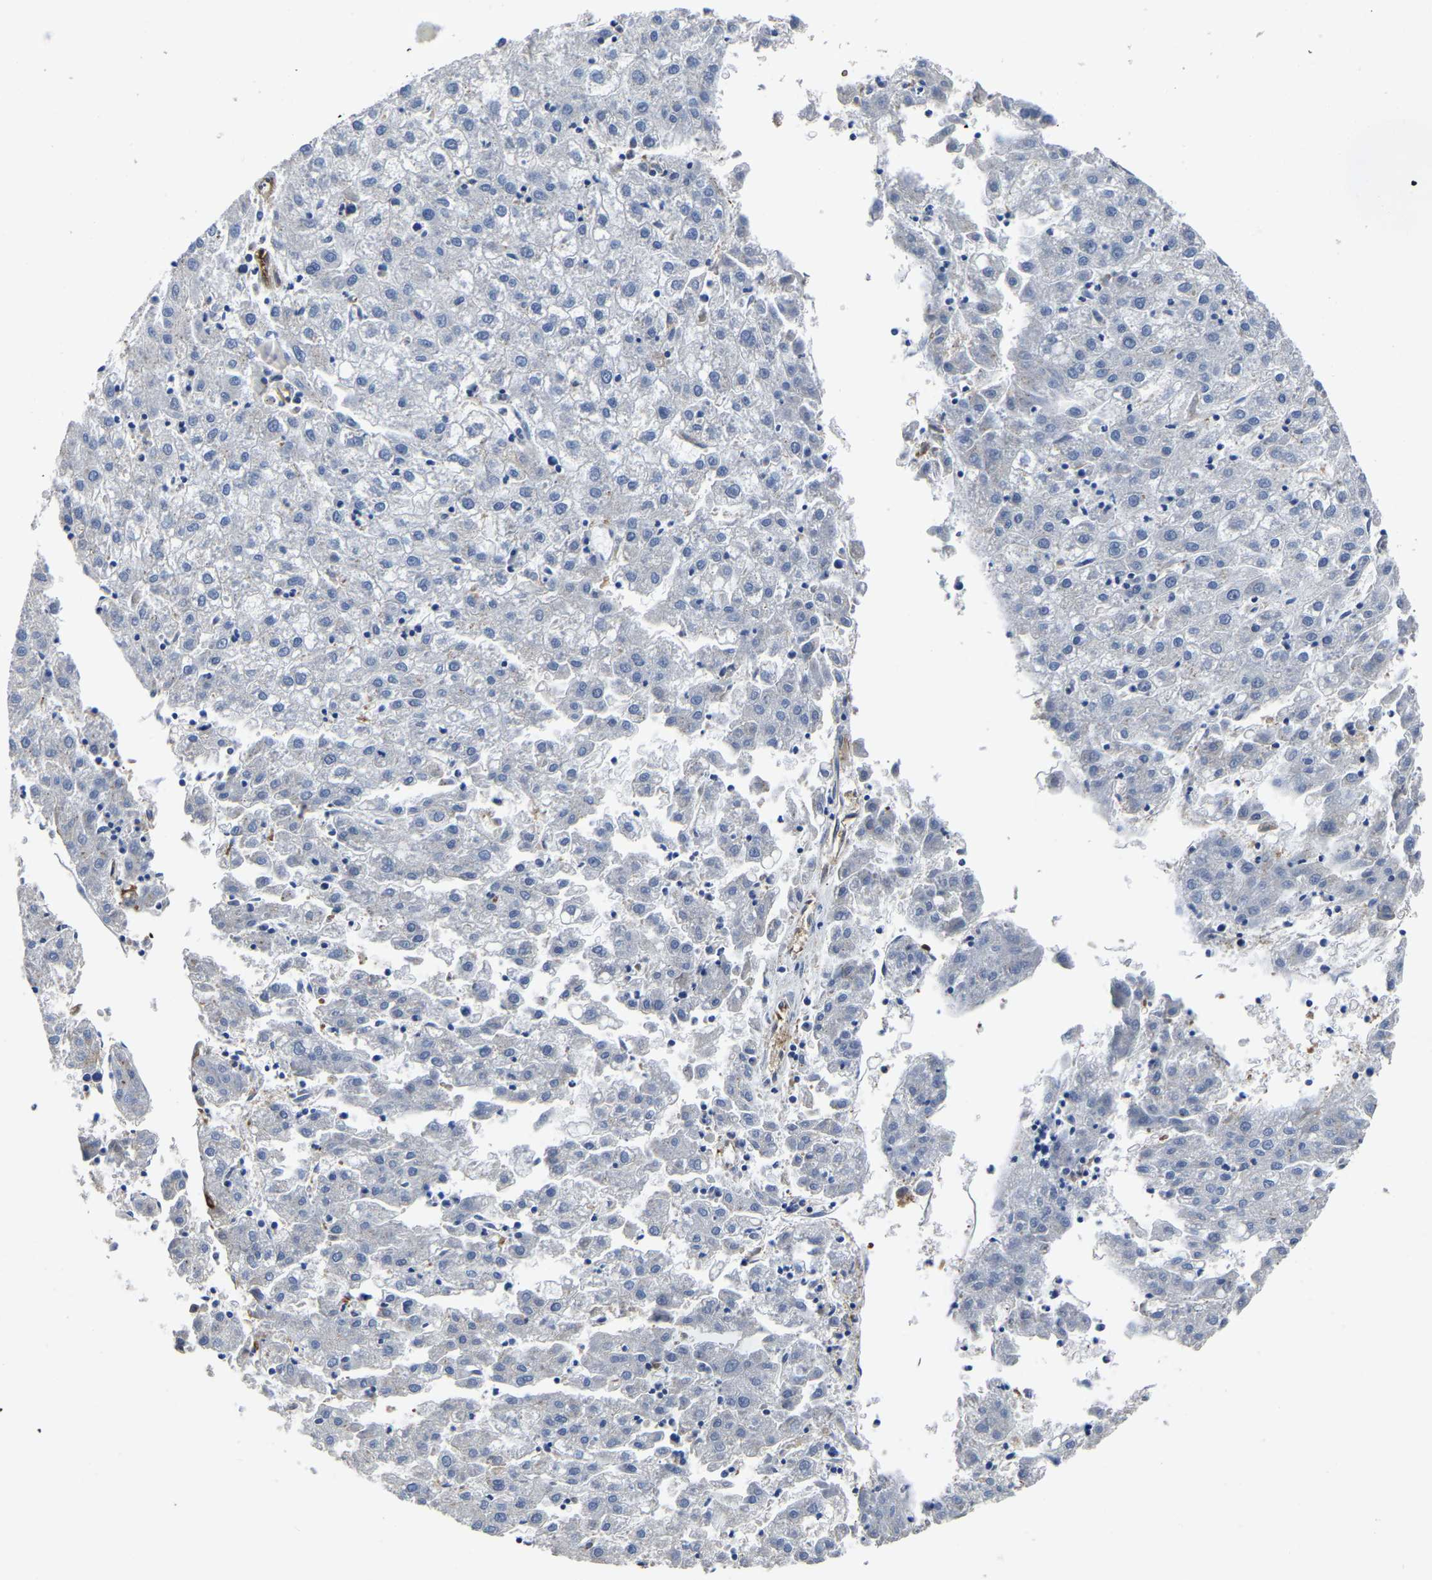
{"staining": {"intensity": "negative", "quantity": "none", "location": "none"}, "tissue": "liver cancer", "cell_type": "Tumor cells", "image_type": "cancer", "snomed": [{"axis": "morphology", "description": "Carcinoma, Hepatocellular, NOS"}, {"axis": "topography", "description": "Liver"}], "caption": "Immunohistochemical staining of liver cancer reveals no significant staining in tumor cells. (IHC, brightfield microscopy, high magnification).", "gene": "ATG2B", "patient": {"sex": "male", "age": 72}}